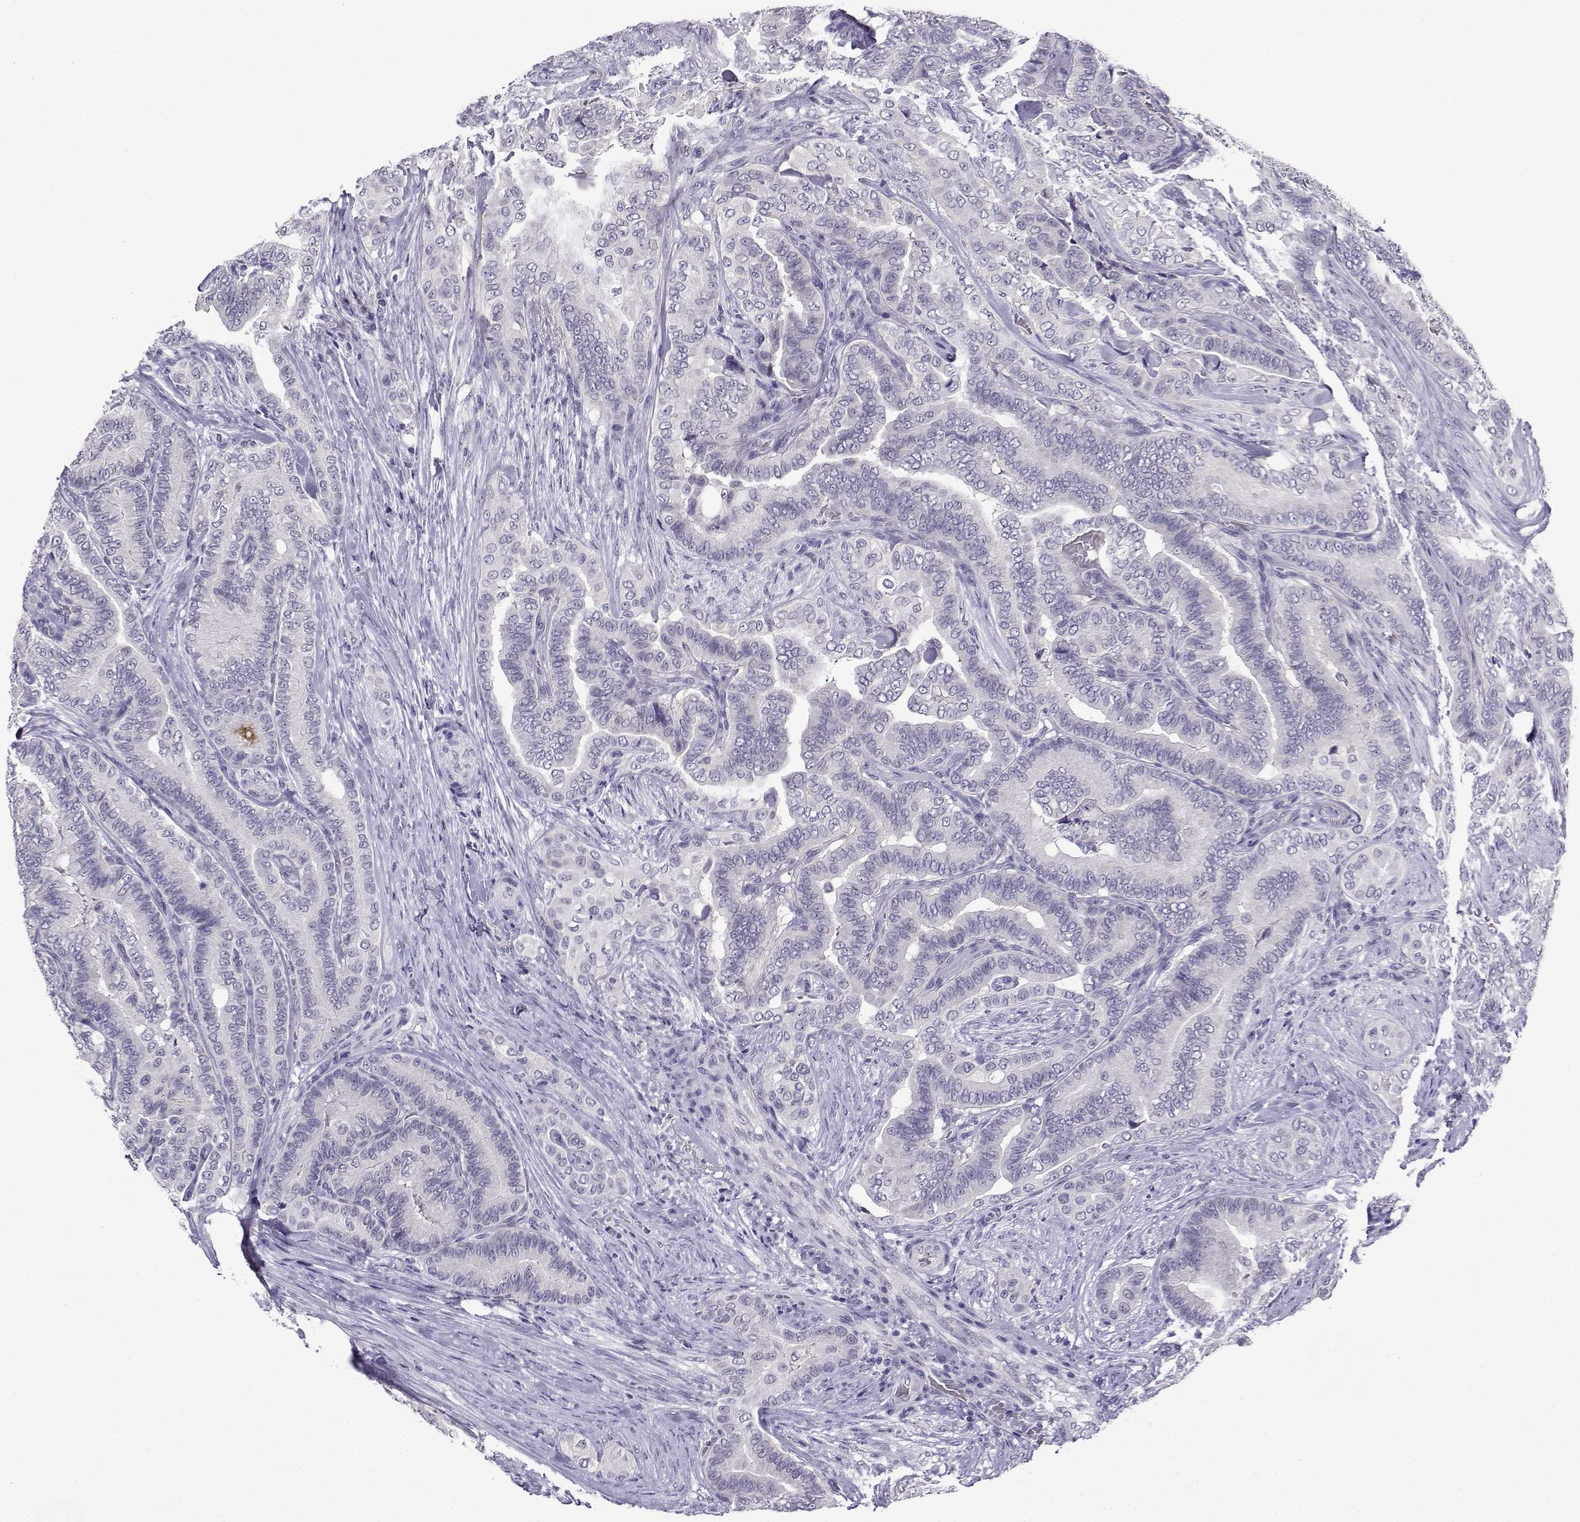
{"staining": {"intensity": "negative", "quantity": "none", "location": "none"}, "tissue": "thyroid cancer", "cell_type": "Tumor cells", "image_type": "cancer", "snomed": [{"axis": "morphology", "description": "Papillary adenocarcinoma, NOS"}, {"axis": "topography", "description": "Thyroid gland"}], "caption": "Immunohistochemistry of thyroid cancer (papillary adenocarcinoma) reveals no staining in tumor cells.", "gene": "LRFN2", "patient": {"sex": "male", "age": 61}}